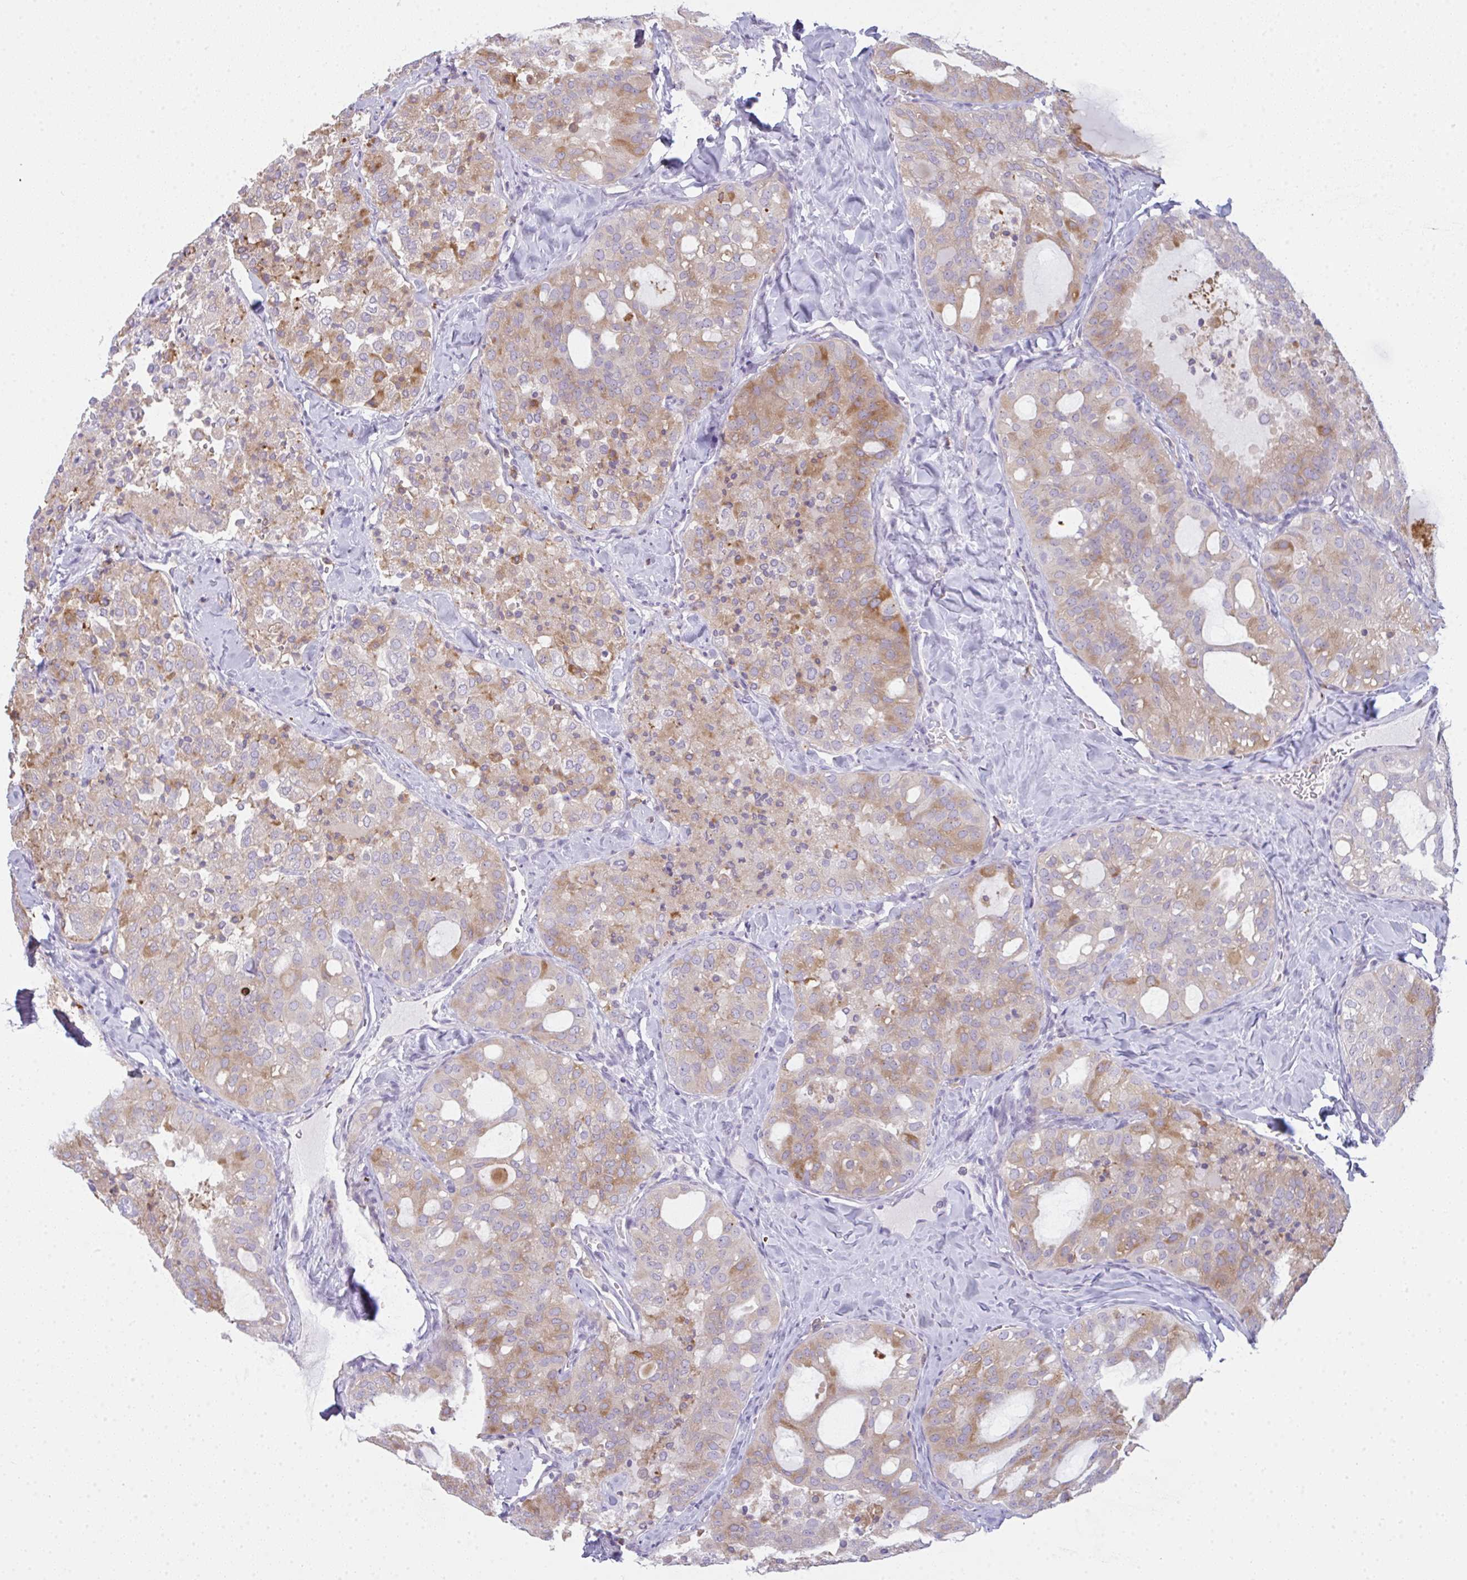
{"staining": {"intensity": "weak", "quantity": "25%-75%", "location": "cytoplasmic/membranous"}, "tissue": "thyroid cancer", "cell_type": "Tumor cells", "image_type": "cancer", "snomed": [{"axis": "morphology", "description": "Follicular adenoma carcinoma, NOS"}, {"axis": "topography", "description": "Thyroid gland"}], "caption": "Protein staining displays weak cytoplasmic/membranous expression in approximately 25%-75% of tumor cells in thyroid cancer (follicular adenoma carcinoma).", "gene": "CD80", "patient": {"sex": "male", "age": 75}}